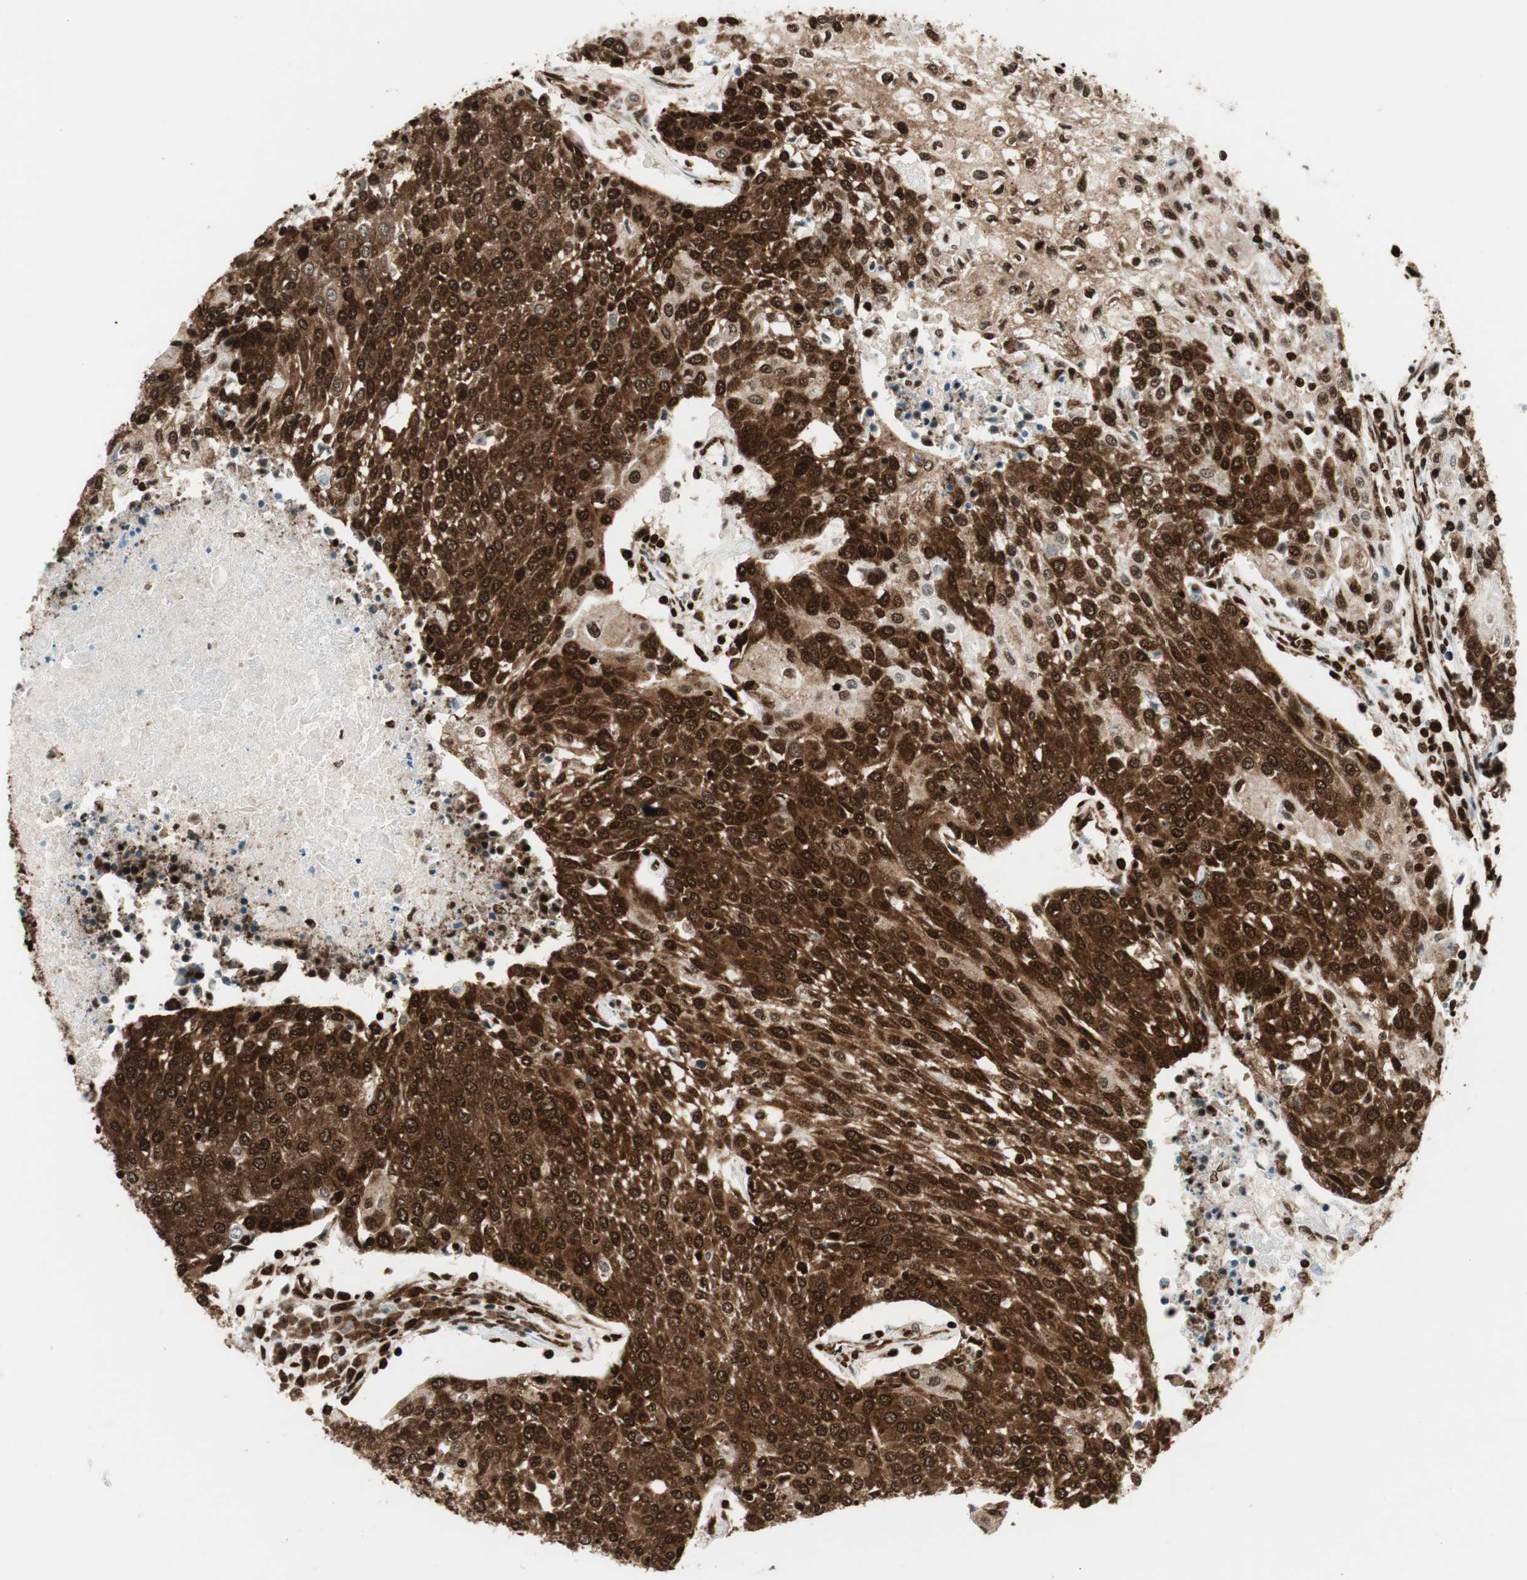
{"staining": {"intensity": "strong", "quantity": ">75%", "location": "cytoplasmic/membranous,nuclear"}, "tissue": "urothelial cancer", "cell_type": "Tumor cells", "image_type": "cancer", "snomed": [{"axis": "morphology", "description": "Urothelial carcinoma, High grade"}, {"axis": "topography", "description": "Urinary bladder"}], "caption": "Strong cytoplasmic/membranous and nuclear protein staining is seen in about >75% of tumor cells in urothelial cancer.", "gene": "EWSR1", "patient": {"sex": "female", "age": 85}}